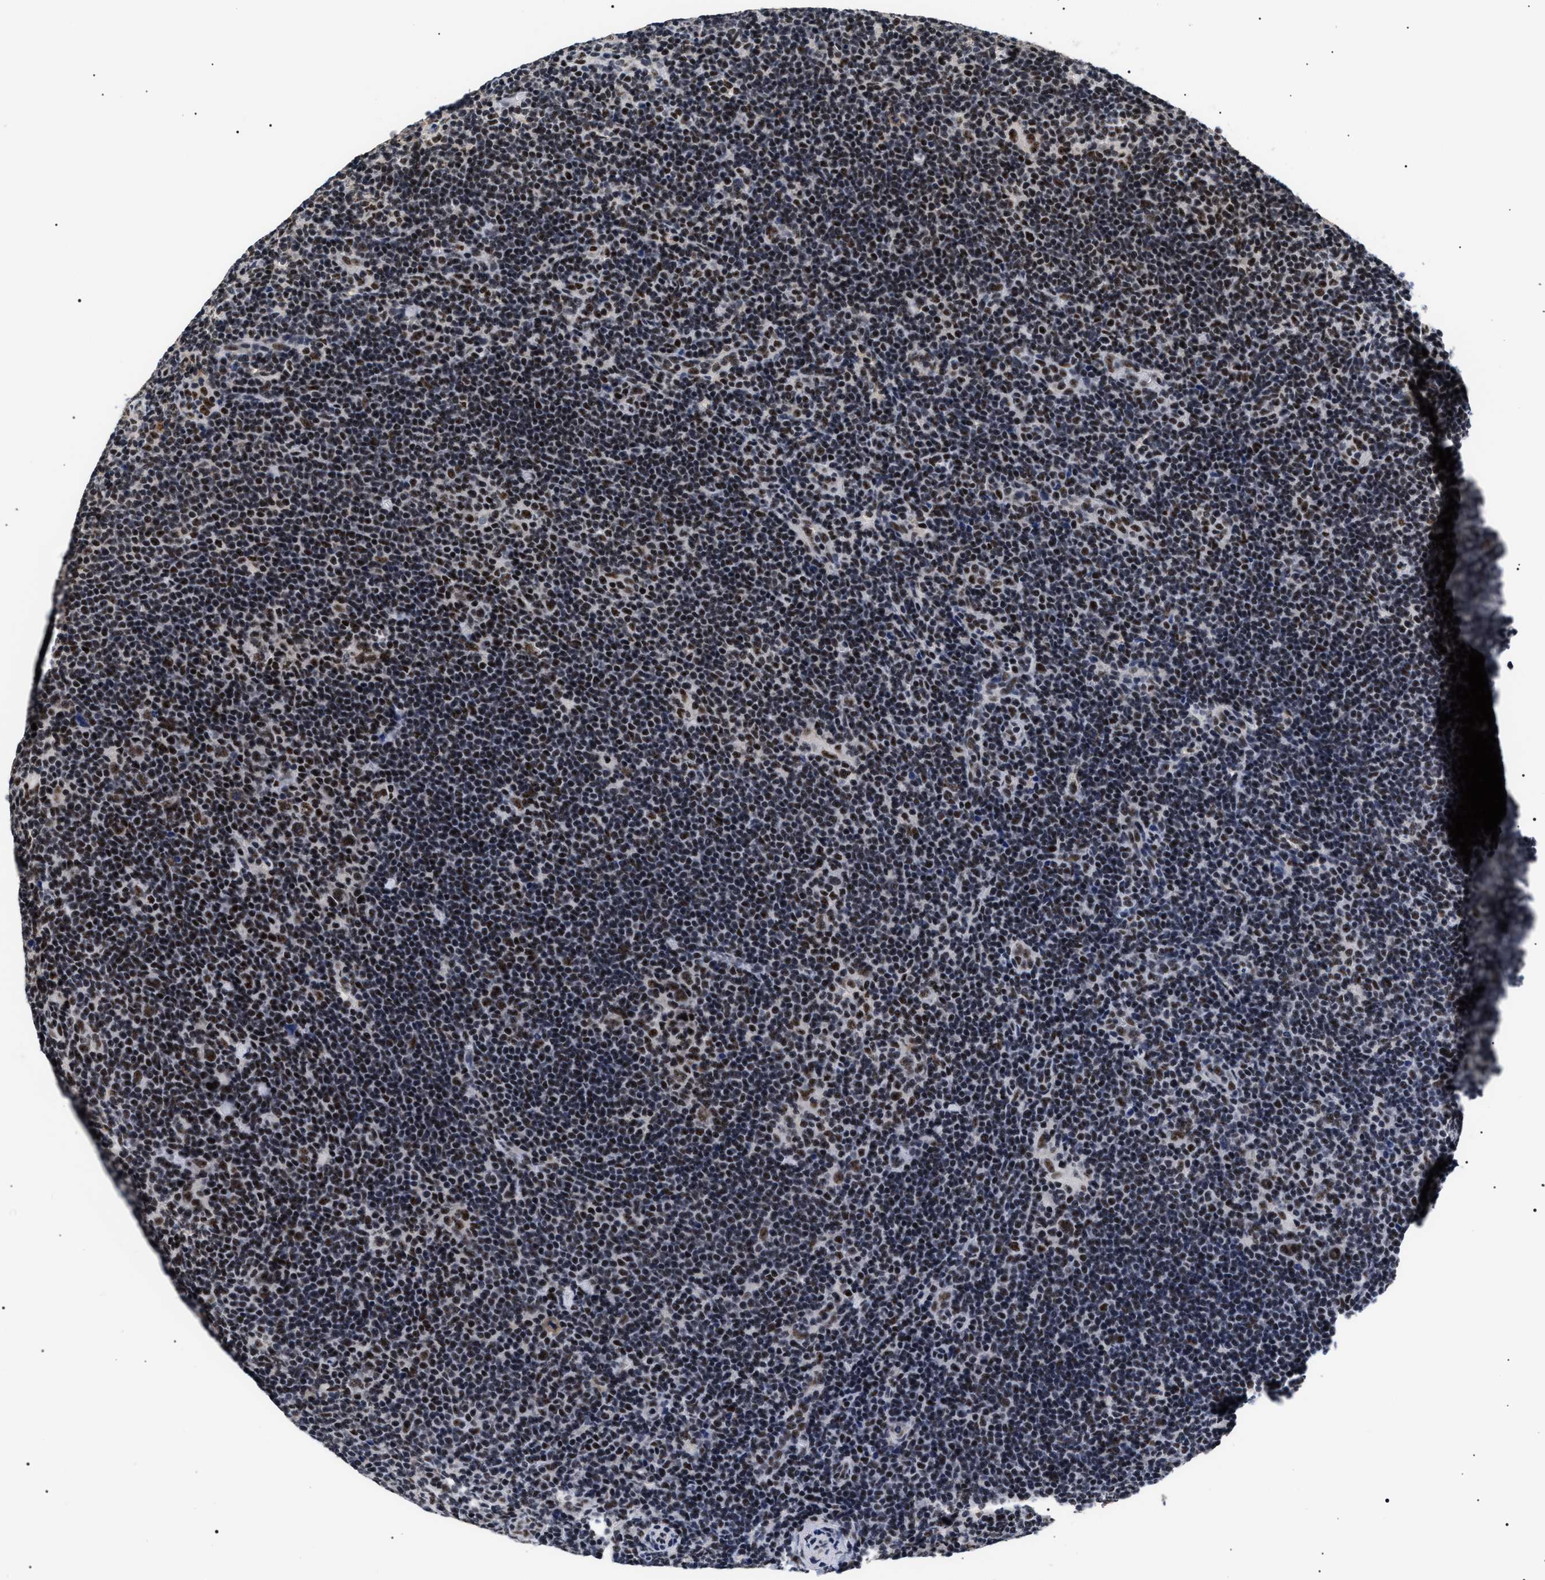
{"staining": {"intensity": "moderate", "quantity": ">75%", "location": "nuclear"}, "tissue": "lymphoma", "cell_type": "Tumor cells", "image_type": "cancer", "snomed": [{"axis": "morphology", "description": "Hodgkin's disease, NOS"}, {"axis": "topography", "description": "Lymph node"}], "caption": "Immunohistochemistry (IHC) of lymphoma displays medium levels of moderate nuclear expression in approximately >75% of tumor cells. (brown staining indicates protein expression, while blue staining denotes nuclei).", "gene": "CAAP1", "patient": {"sex": "female", "age": 57}}